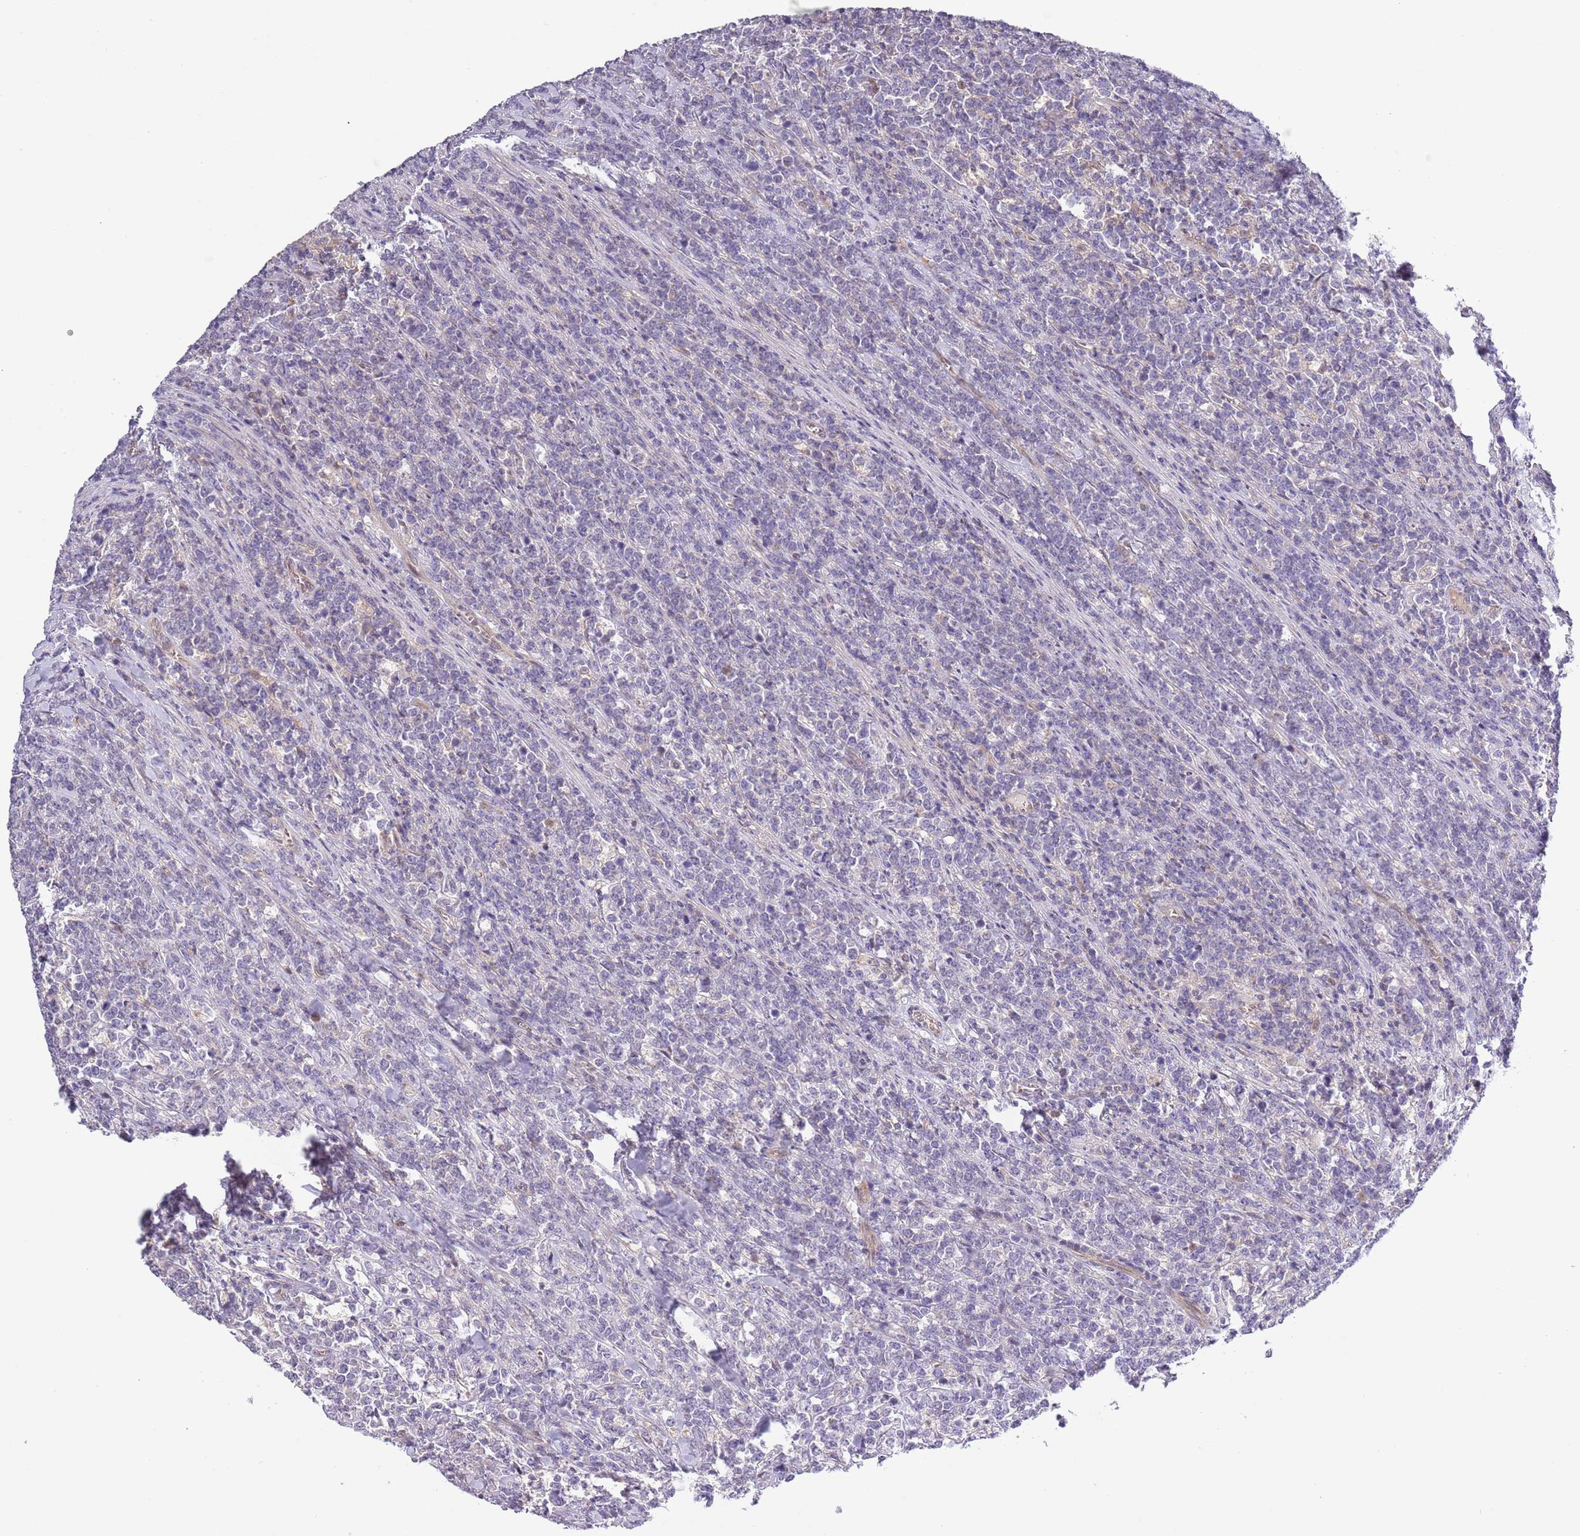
{"staining": {"intensity": "negative", "quantity": "none", "location": "none"}, "tissue": "lymphoma", "cell_type": "Tumor cells", "image_type": "cancer", "snomed": [{"axis": "morphology", "description": "Malignant lymphoma, non-Hodgkin's type, High grade"}, {"axis": "topography", "description": "Small intestine"}], "caption": "Protein analysis of high-grade malignant lymphoma, non-Hodgkin's type displays no significant expression in tumor cells.", "gene": "LIPJ", "patient": {"sex": "male", "age": 8}}